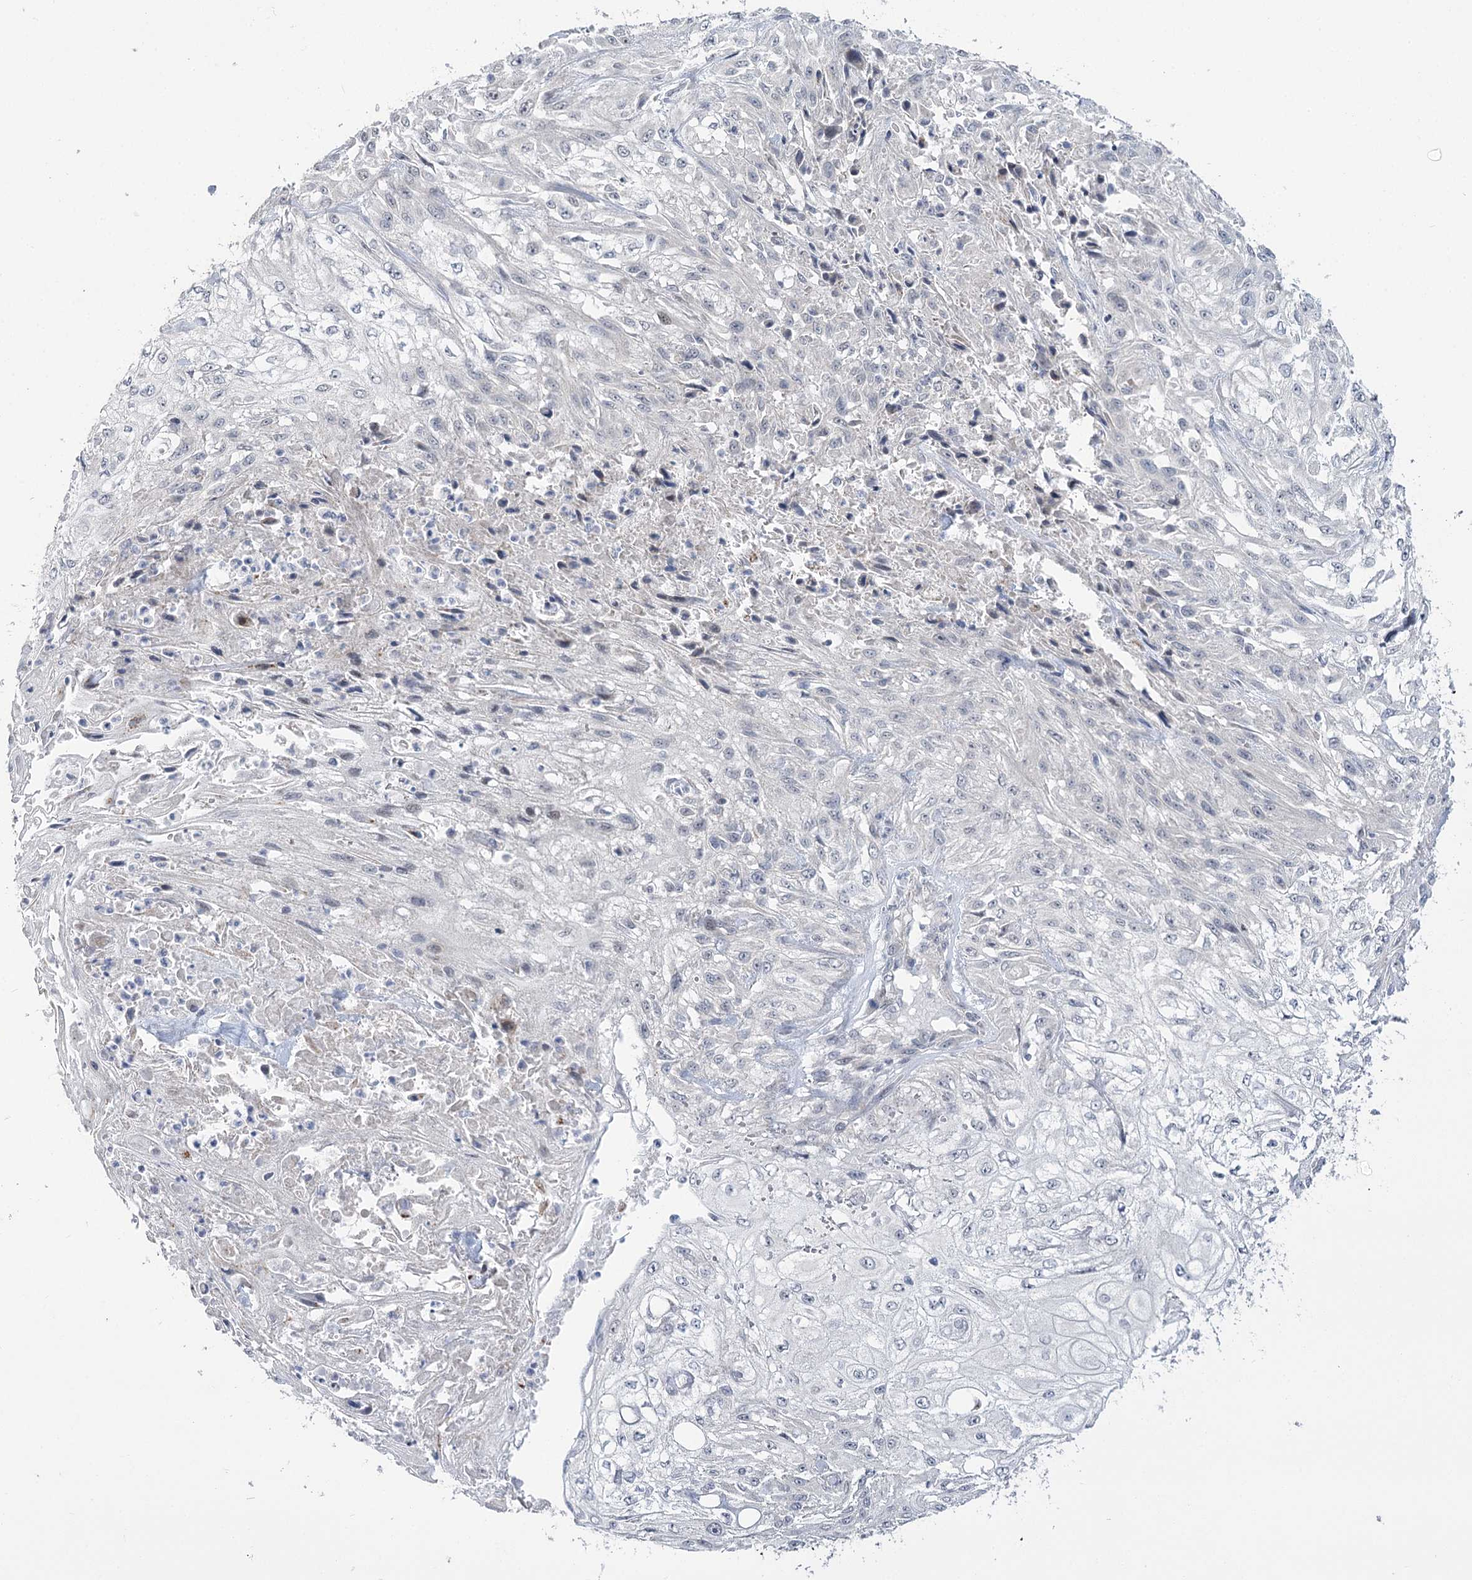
{"staining": {"intensity": "negative", "quantity": "none", "location": "none"}, "tissue": "skin cancer", "cell_type": "Tumor cells", "image_type": "cancer", "snomed": [{"axis": "morphology", "description": "Squamous cell carcinoma, NOS"}, {"axis": "morphology", "description": "Squamous cell carcinoma, metastatic, NOS"}, {"axis": "topography", "description": "Skin"}, {"axis": "topography", "description": "Lymph node"}], "caption": "This is a histopathology image of immunohistochemistry (IHC) staining of squamous cell carcinoma (skin), which shows no expression in tumor cells. The staining is performed using DAB (3,3'-diaminobenzidine) brown chromogen with nuclei counter-stained in using hematoxylin.", "gene": "PHYHIPL", "patient": {"sex": "male", "age": 75}}